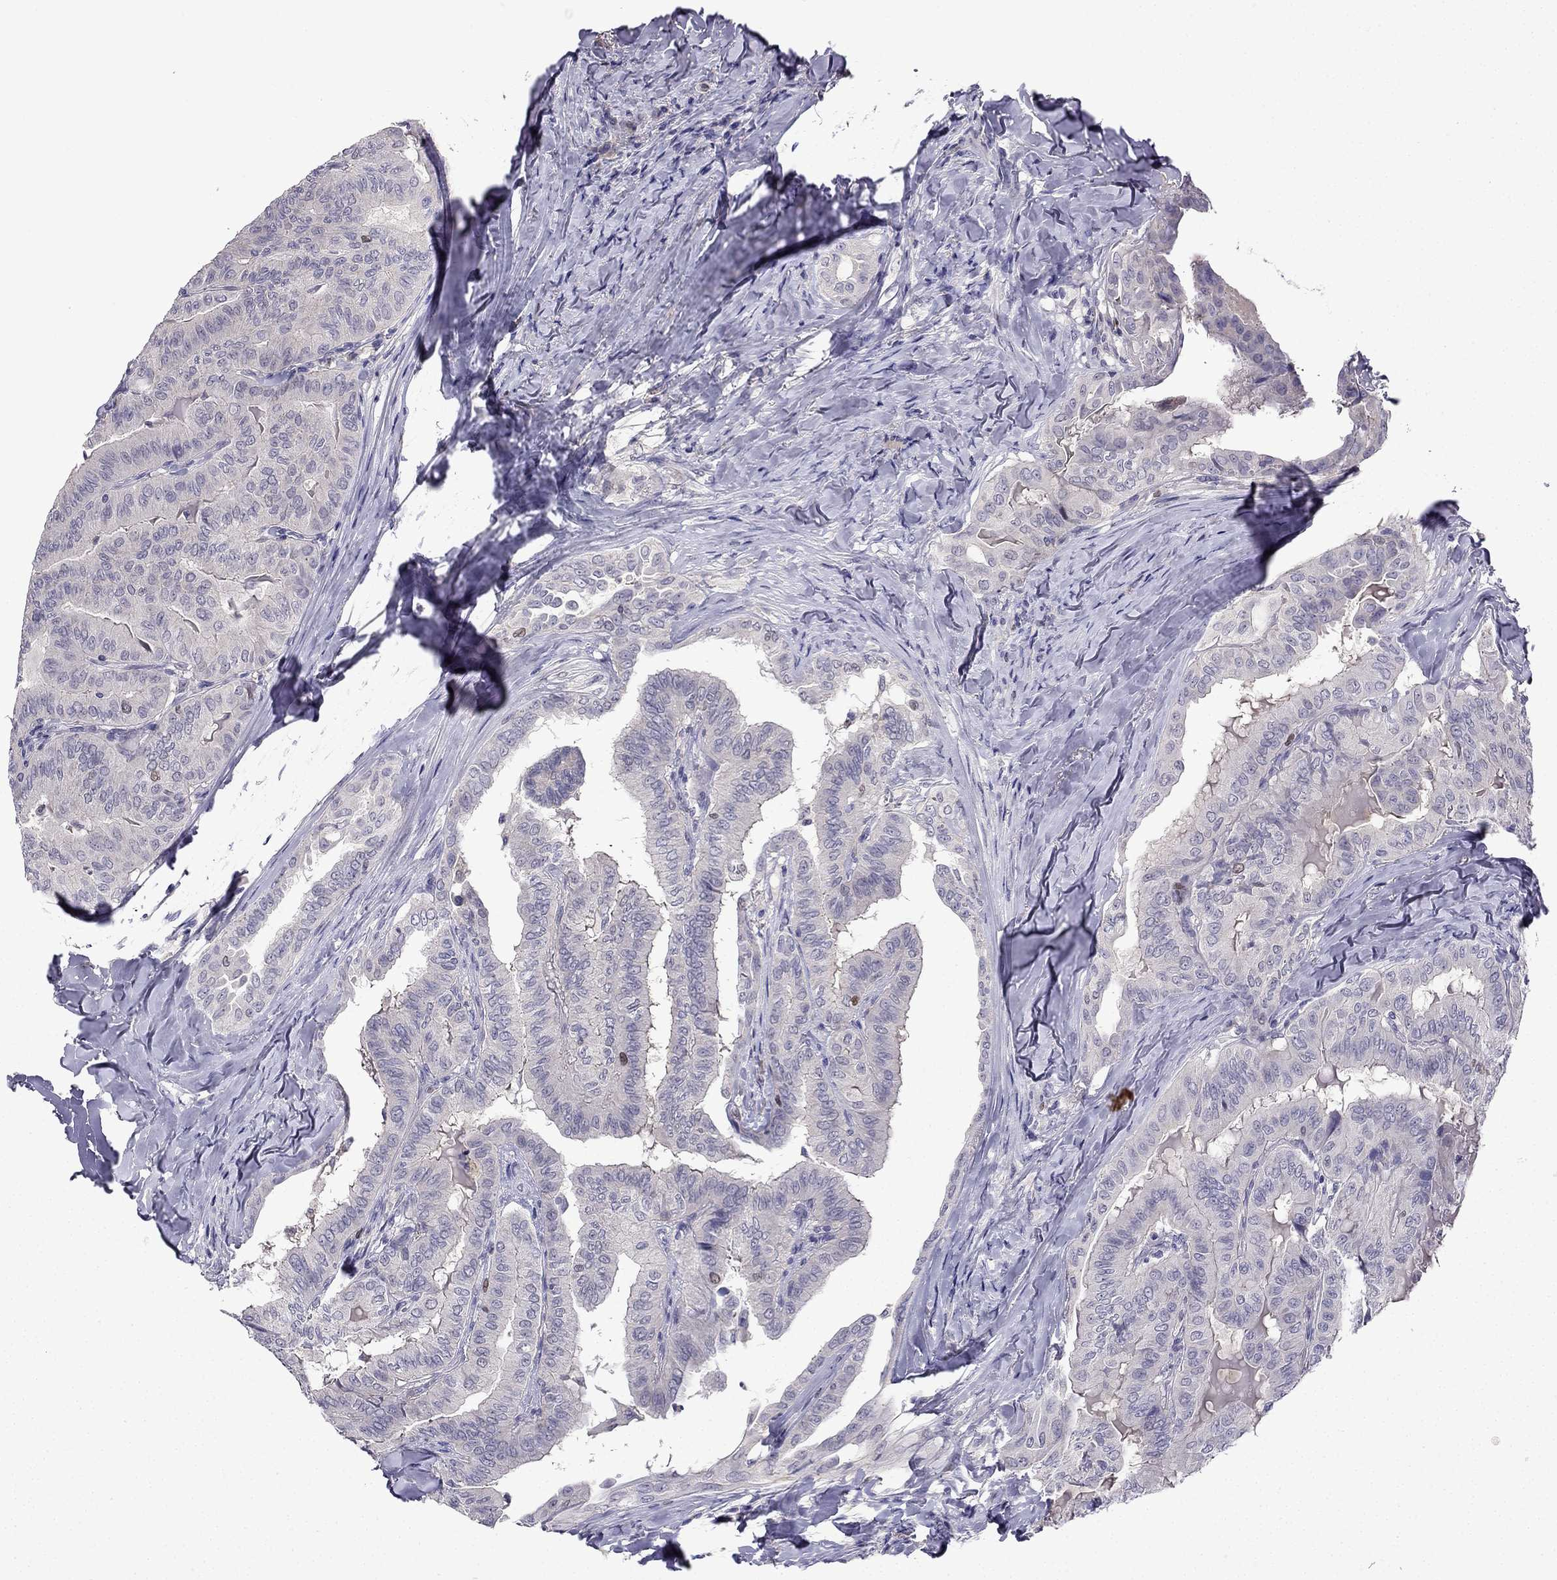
{"staining": {"intensity": "negative", "quantity": "none", "location": "none"}, "tissue": "thyroid cancer", "cell_type": "Tumor cells", "image_type": "cancer", "snomed": [{"axis": "morphology", "description": "Papillary adenocarcinoma, NOS"}, {"axis": "topography", "description": "Thyroid gland"}], "caption": "This is an IHC histopathology image of human papillary adenocarcinoma (thyroid). There is no expression in tumor cells.", "gene": "UHRF1", "patient": {"sex": "female", "age": 68}}